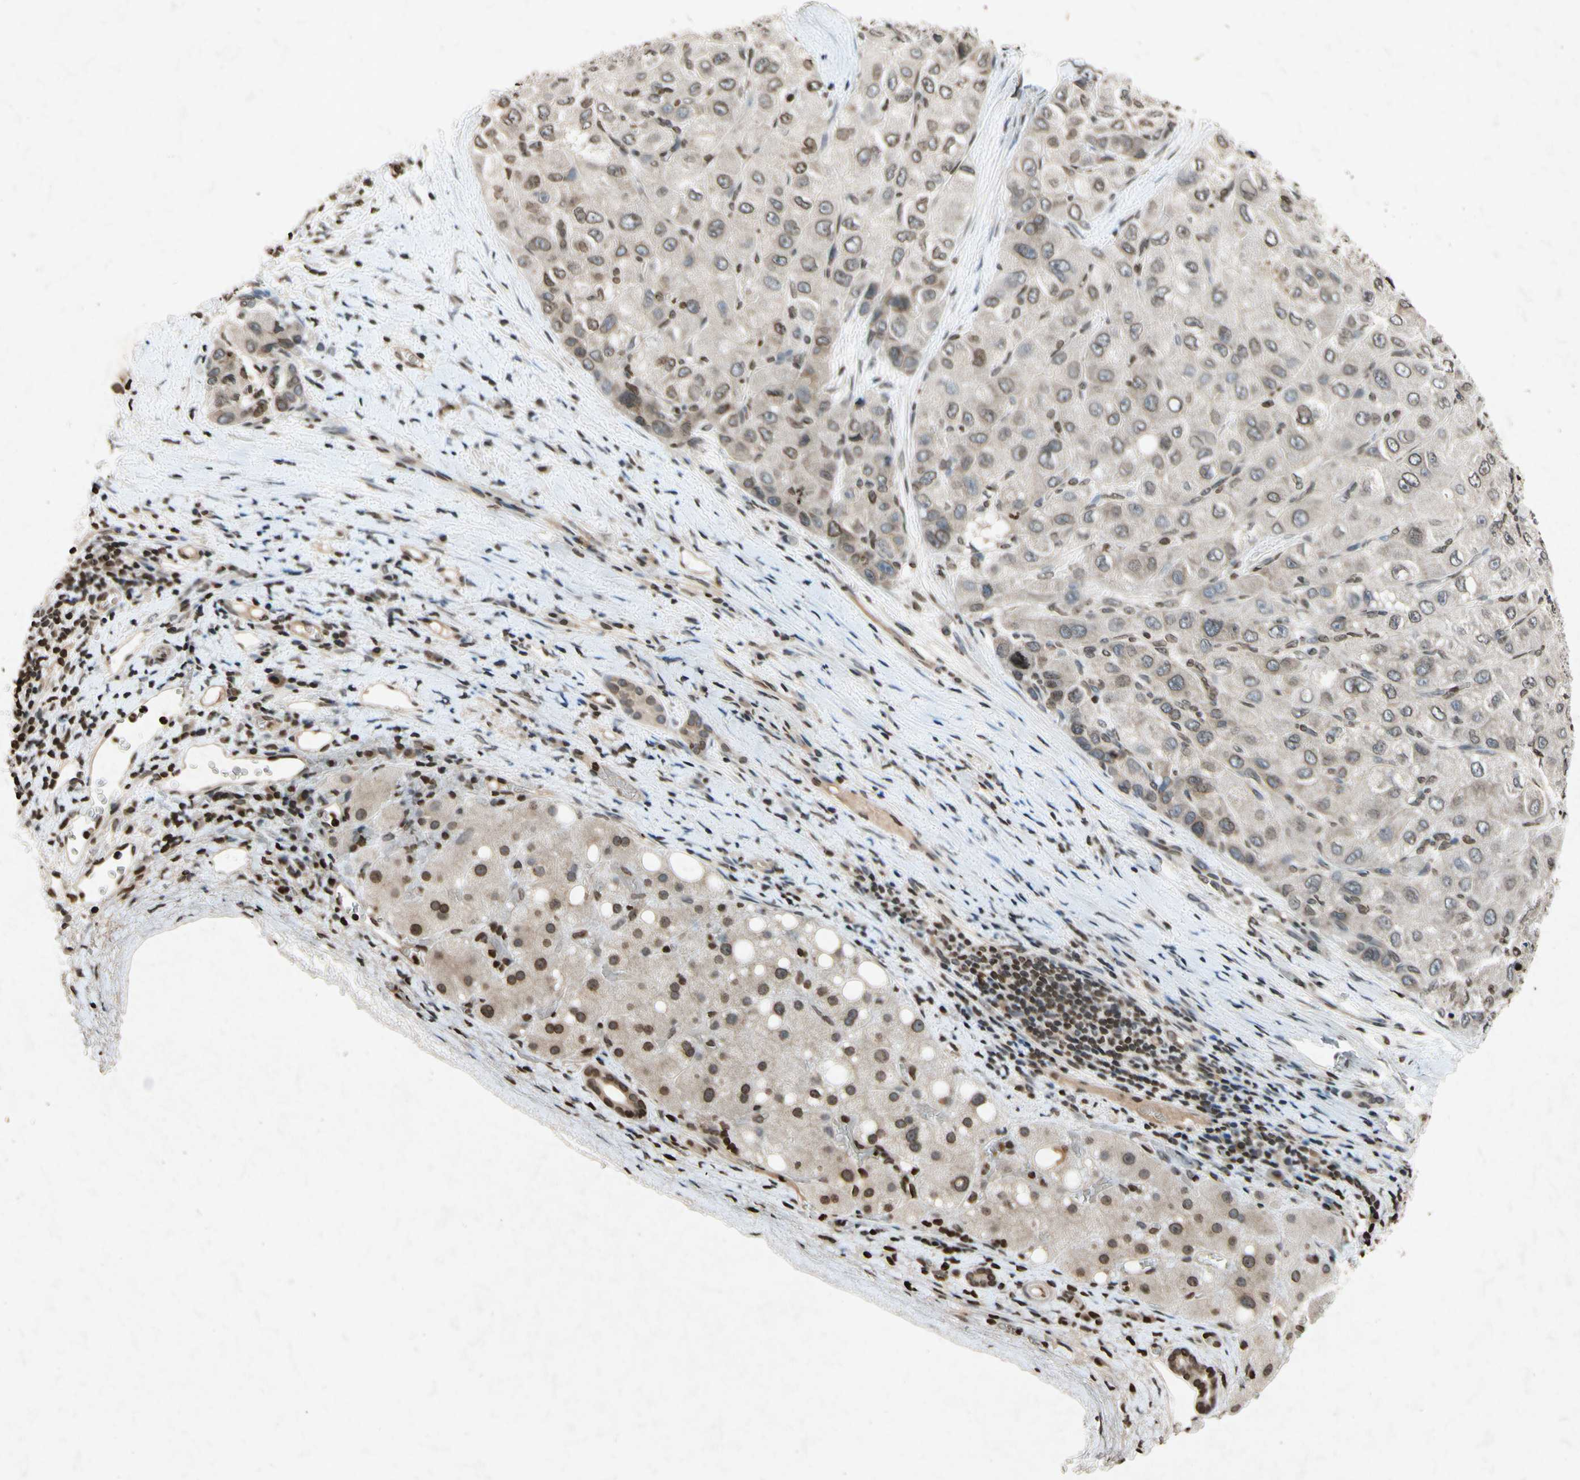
{"staining": {"intensity": "weak", "quantity": "25%-75%", "location": "nuclear"}, "tissue": "liver cancer", "cell_type": "Tumor cells", "image_type": "cancer", "snomed": [{"axis": "morphology", "description": "Carcinoma, Hepatocellular, NOS"}, {"axis": "topography", "description": "Liver"}], "caption": "DAB (3,3'-diaminobenzidine) immunohistochemical staining of human liver hepatocellular carcinoma displays weak nuclear protein expression in approximately 25%-75% of tumor cells.", "gene": "HOXB3", "patient": {"sex": "male", "age": 80}}